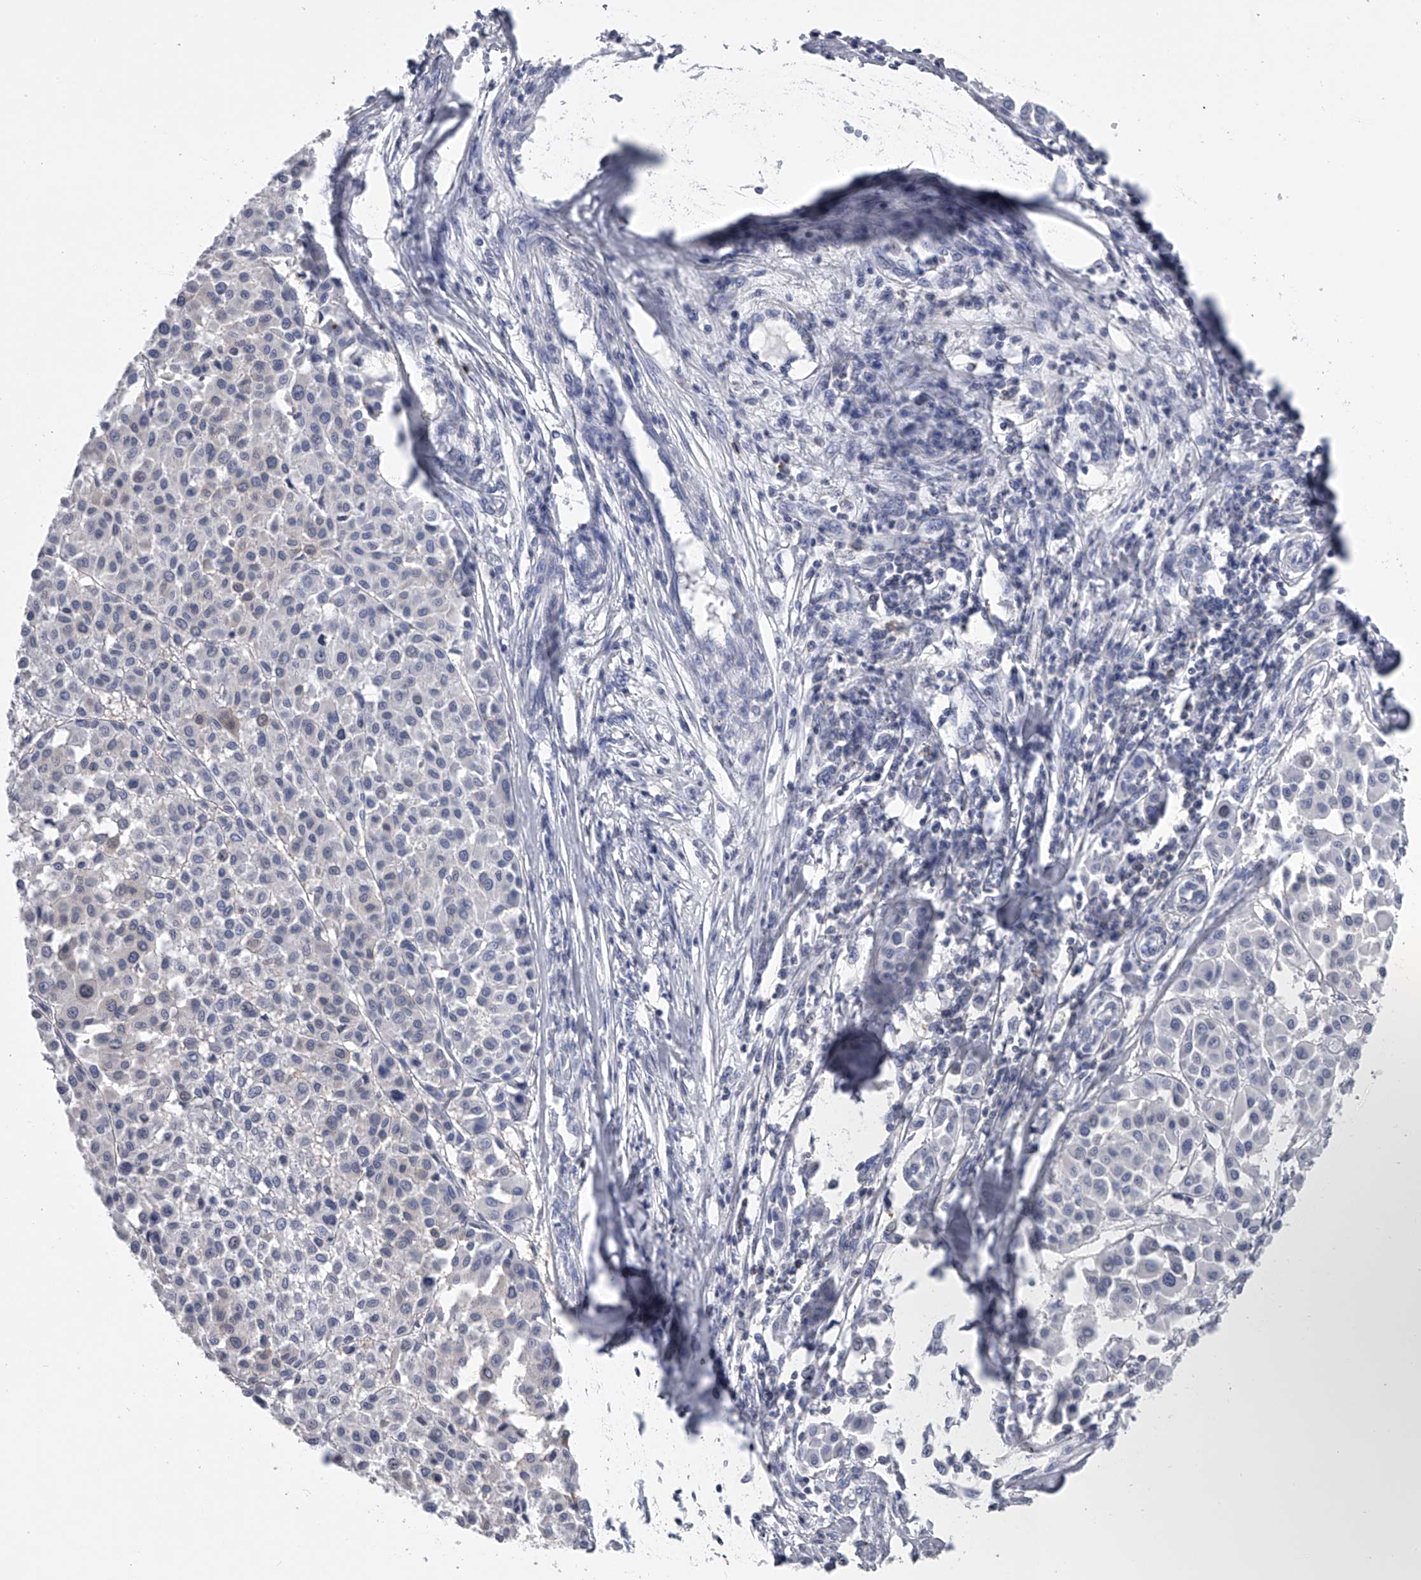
{"staining": {"intensity": "negative", "quantity": "none", "location": "none"}, "tissue": "melanoma", "cell_type": "Tumor cells", "image_type": "cancer", "snomed": [{"axis": "morphology", "description": "Malignant melanoma, Metastatic site"}, {"axis": "topography", "description": "Soft tissue"}], "caption": "Immunohistochemistry (IHC) micrograph of neoplastic tissue: human melanoma stained with DAB displays no significant protein positivity in tumor cells.", "gene": "TASP1", "patient": {"sex": "male", "age": 41}}